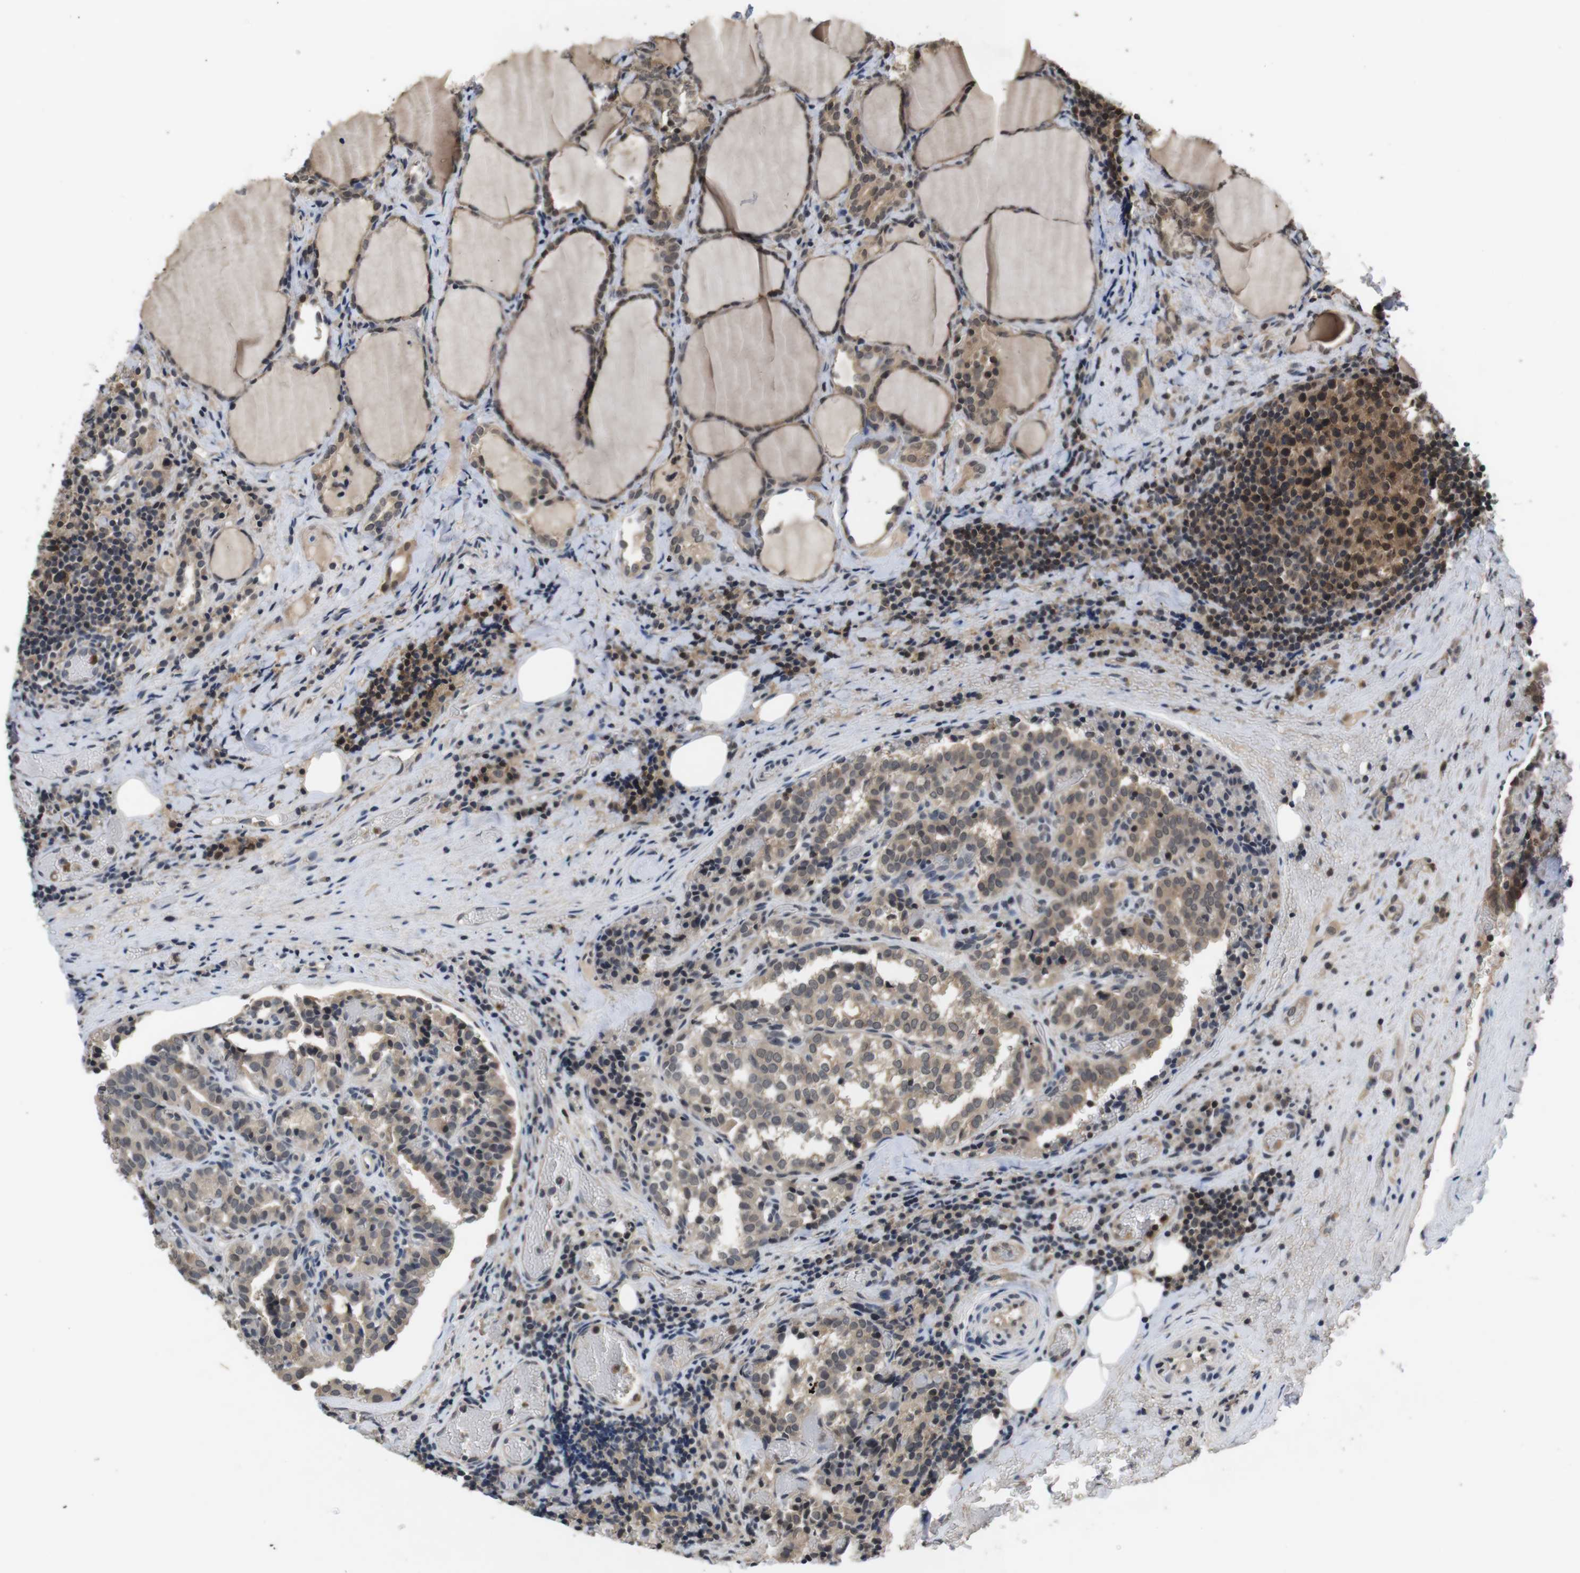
{"staining": {"intensity": "moderate", "quantity": ">75%", "location": "cytoplasmic/membranous"}, "tissue": "thyroid cancer", "cell_type": "Tumor cells", "image_type": "cancer", "snomed": [{"axis": "morphology", "description": "Normal tissue, NOS"}, {"axis": "morphology", "description": "Papillary adenocarcinoma, NOS"}, {"axis": "topography", "description": "Thyroid gland"}], "caption": "Human thyroid cancer stained for a protein (brown) shows moderate cytoplasmic/membranous positive staining in about >75% of tumor cells.", "gene": "FADD", "patient": {"sex": "female", "age": 30}}